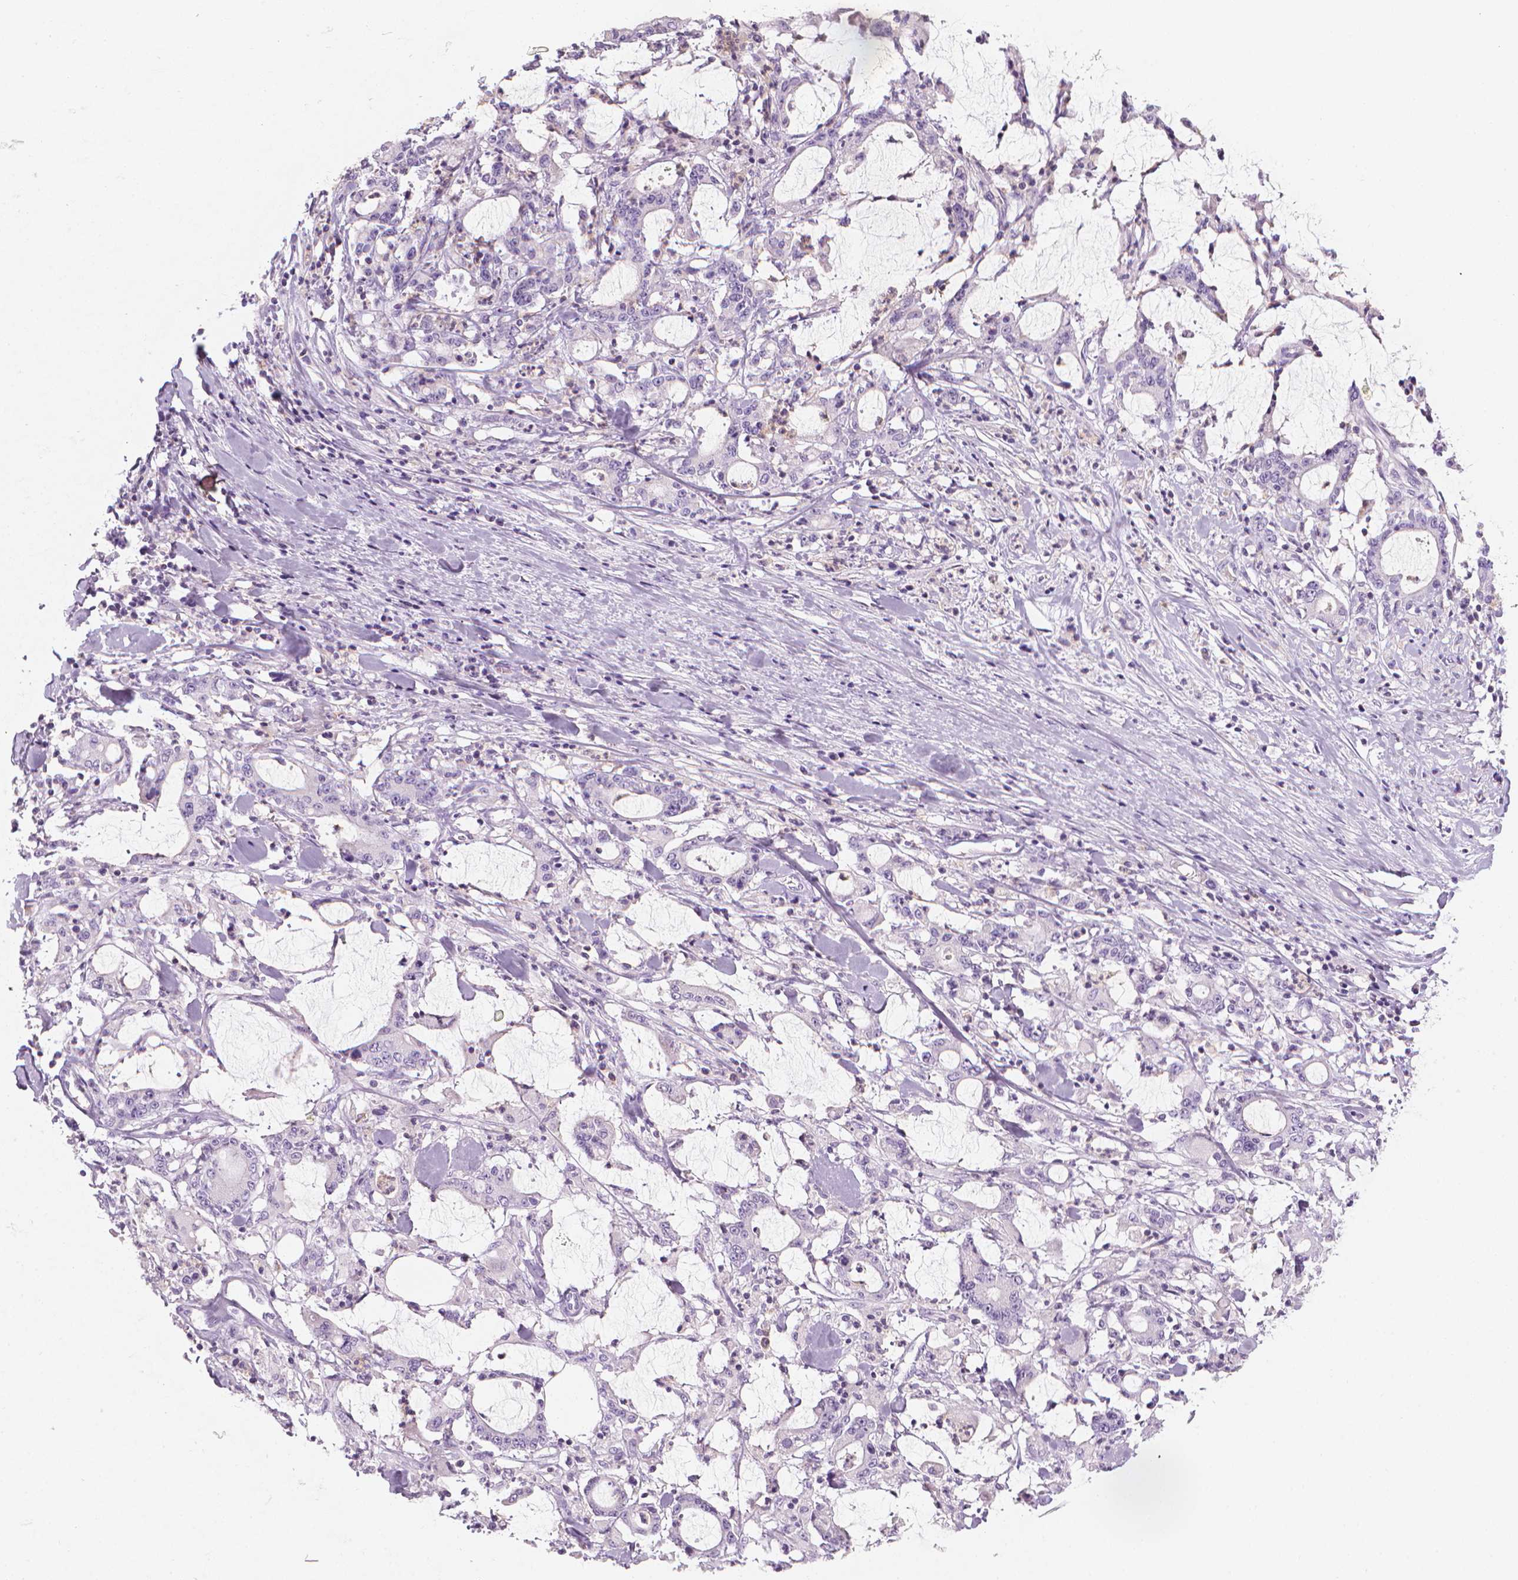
{"staining": {"intensity": "negative", "quantity": "none", "location": "none"}, "tissue": "stomach cancer", "cell_type": "Tumor cells", "image_type": "cancer", "snomed": [{"axis": "morphology", "description": "Adenocarcinoma, NOS"}, {"axis": "topography", "description": "Stomach, upper"}], "caption": "Tumor cells show no significant protein expression in stomach cancer.", "gene": "DCAF8L1", "patient": {"sex": "male", "age": 68}}